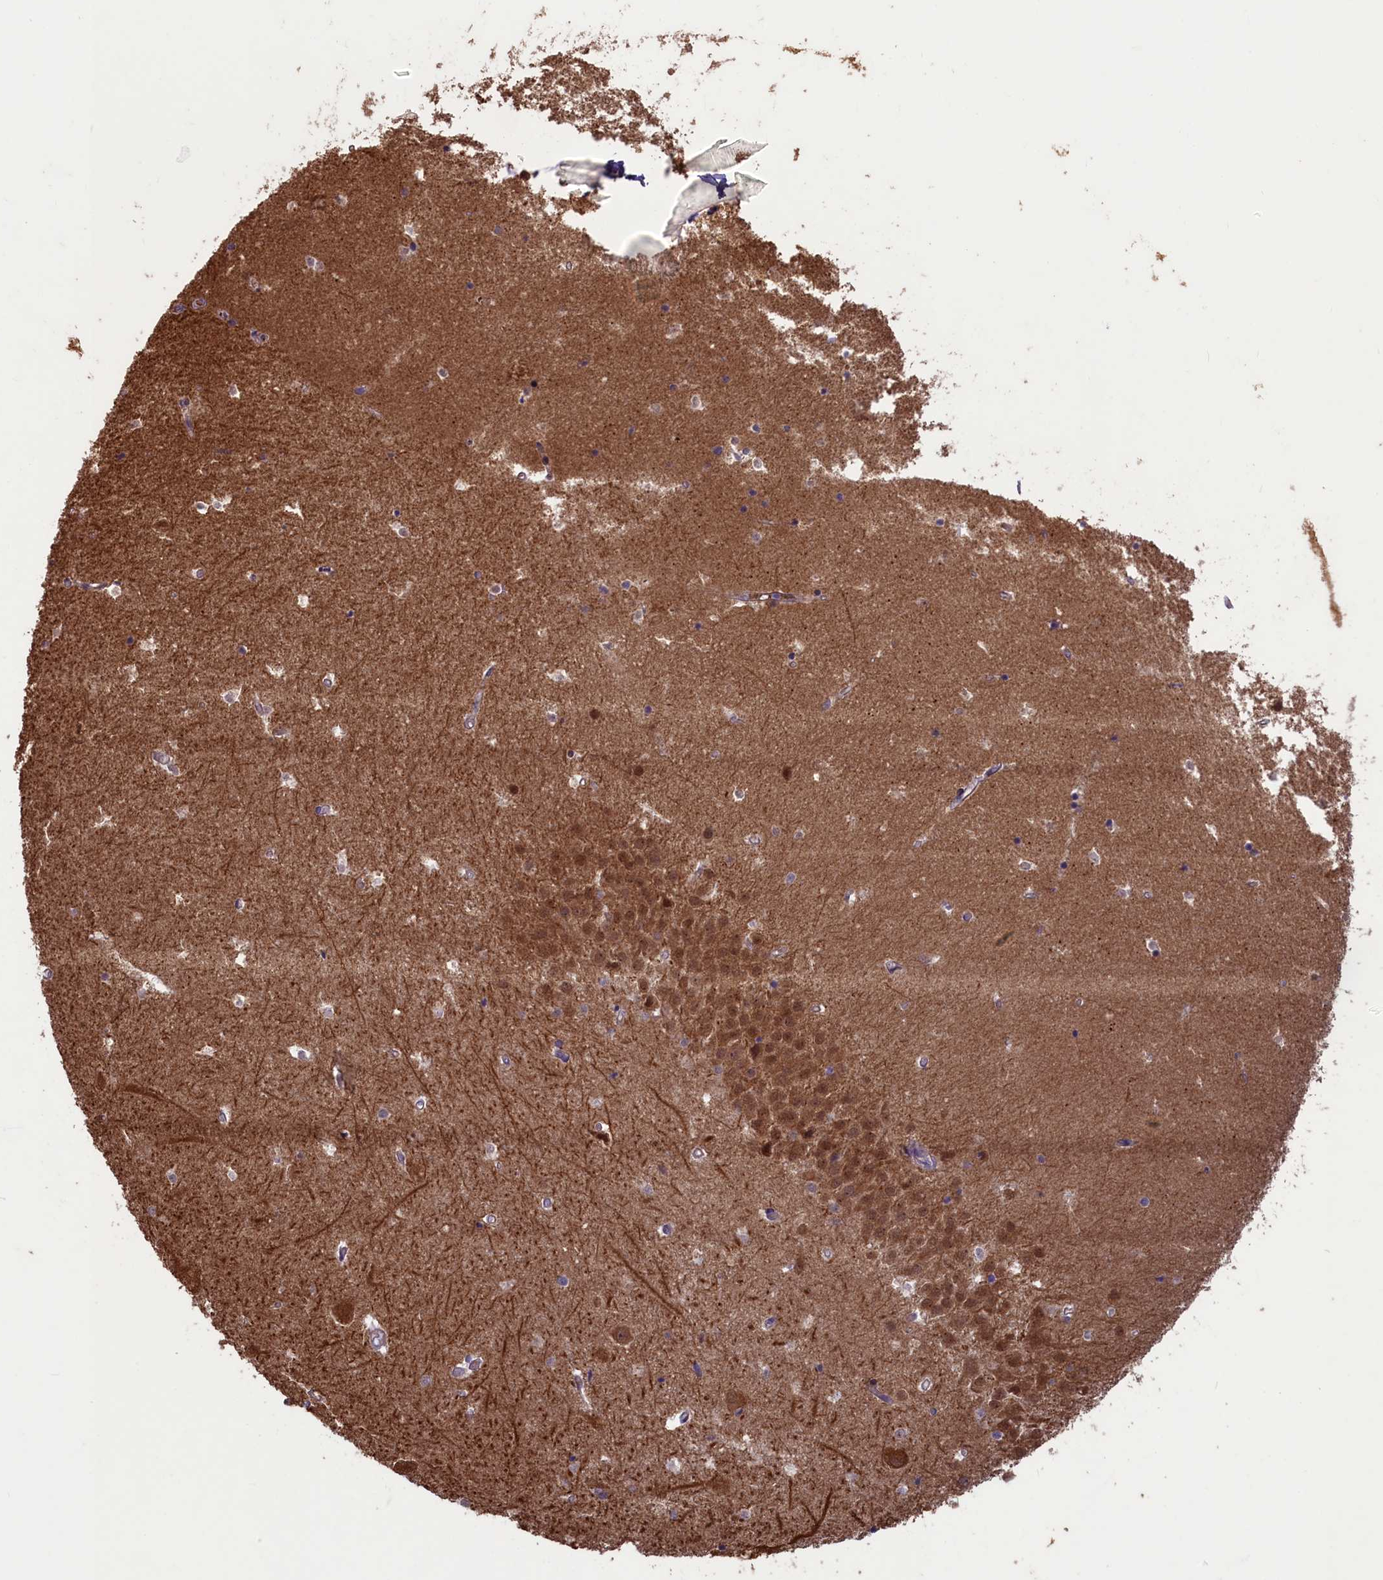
{"staining": {"intensity": "weak", "quantity": "<25%", "location": "nuclear"}, "tissue": "hippocampus", "cell_type": "Glial cells", "image_type": "normal", "snomed": [{"axis": "morphology", "description": "Normal tissue, NOS"}, {"axis": "topography", "description": "Hippocampus"}], "caption": "An IHC photomicrograph of benign hippocampus is shown. There is no staining in glial cells of hippocampus.", "gene": "CIAO2B", "patient": {"sex": "female", "age": 52}}